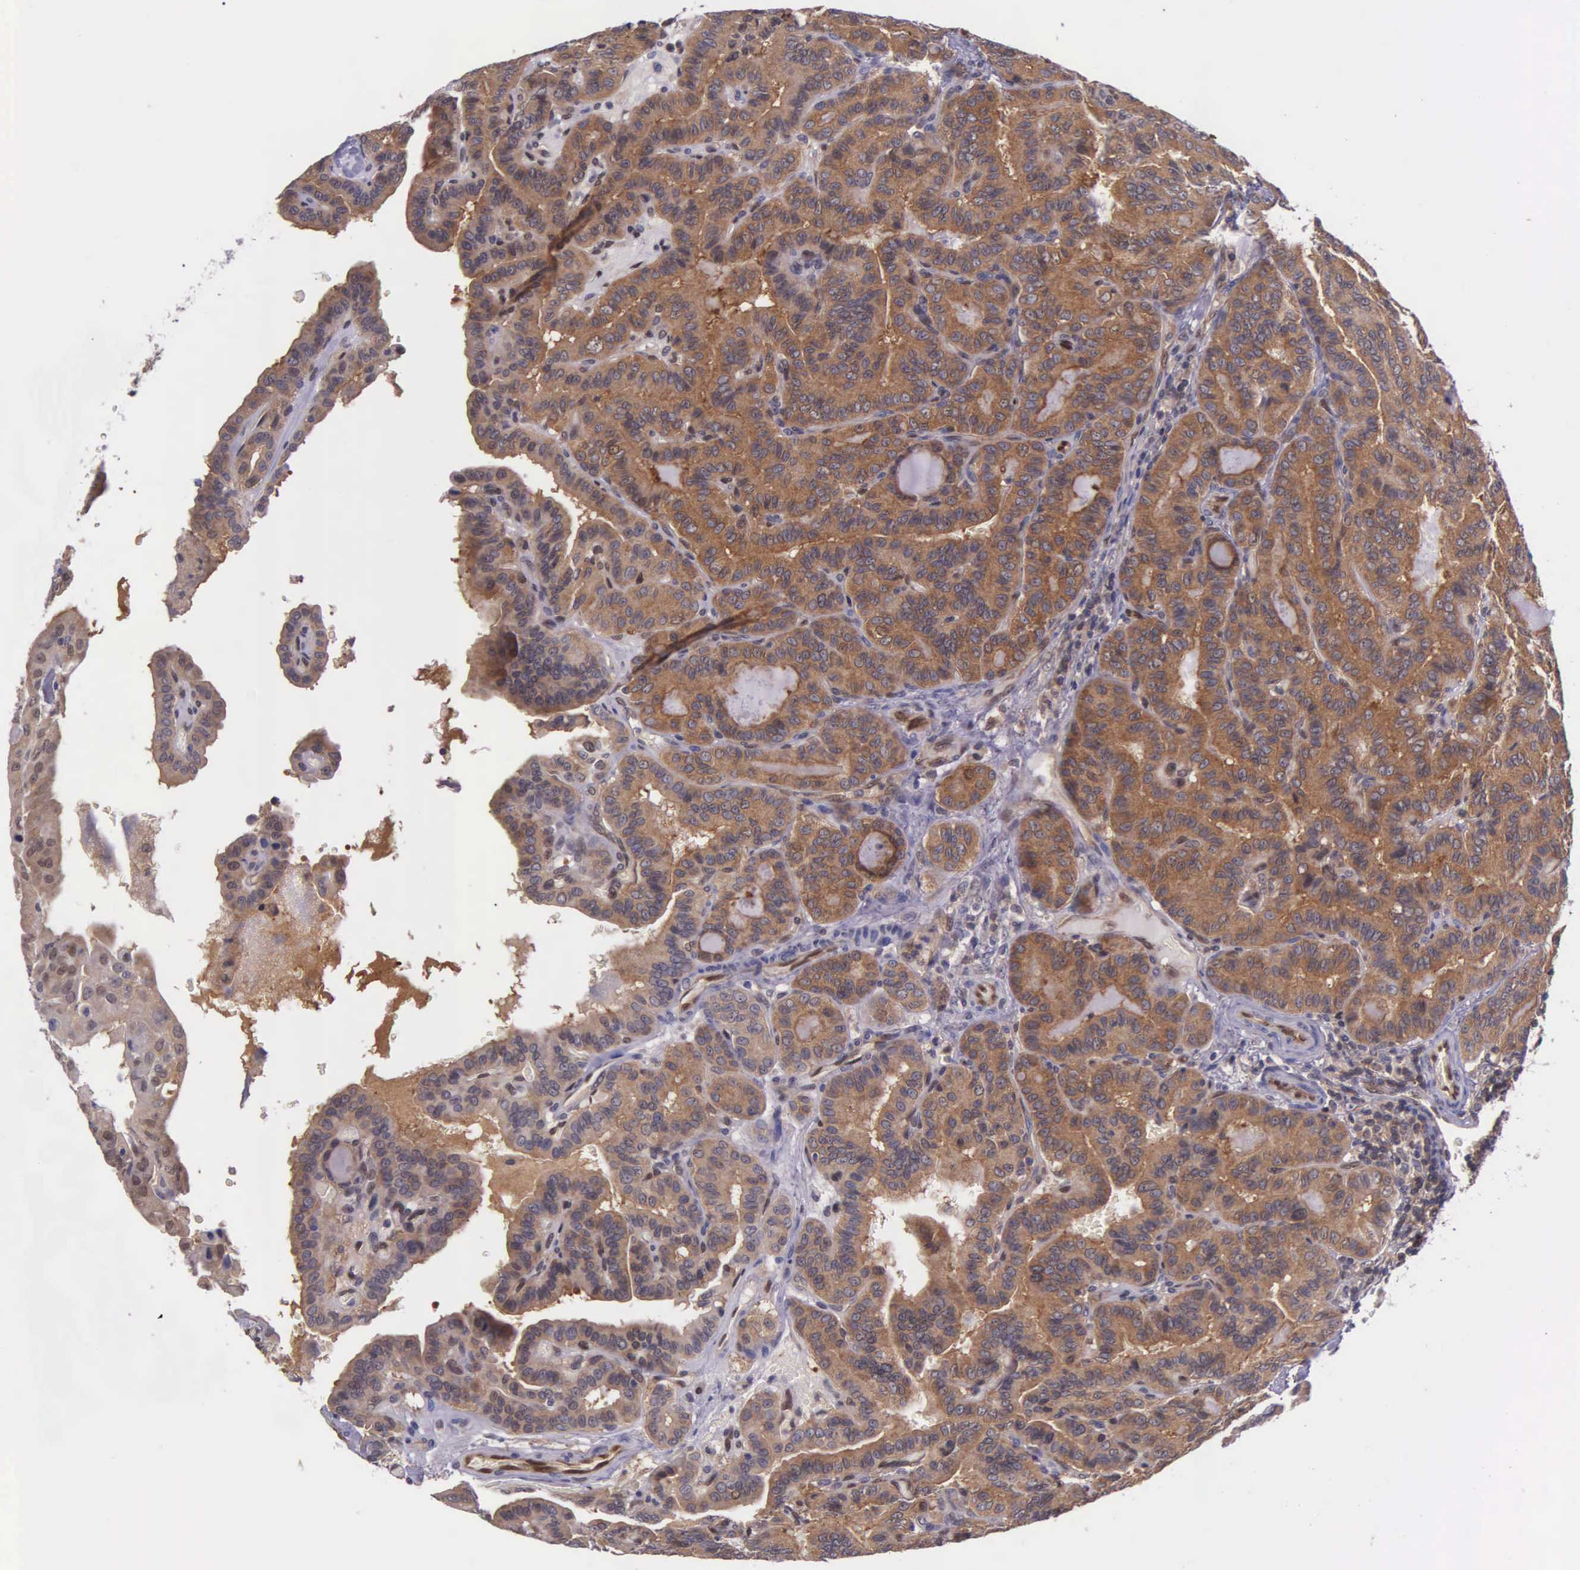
{"staining": {"intensity": "strong", "quantity": ">75%", "location": "cytoplasmic/membranous"}, "tissue": "thyroid cancer", "cell_type": "Tumor cells", "image_type": "cancer", "snomed": [{"axis": "morphology", "description": "Papillary adenocarcinoma, NOS"}, {"axis": "topography", "description": "Thyroid gland"}], "caption": "A histopathology image of thyroid cancer (papillary adenocarcinoma) stained for a protein reveals strong cytoplasmic/membranous brown staining in tumor cells.", "gene": "GMPR2", "patient": {"sex": "male", "age": 87}}